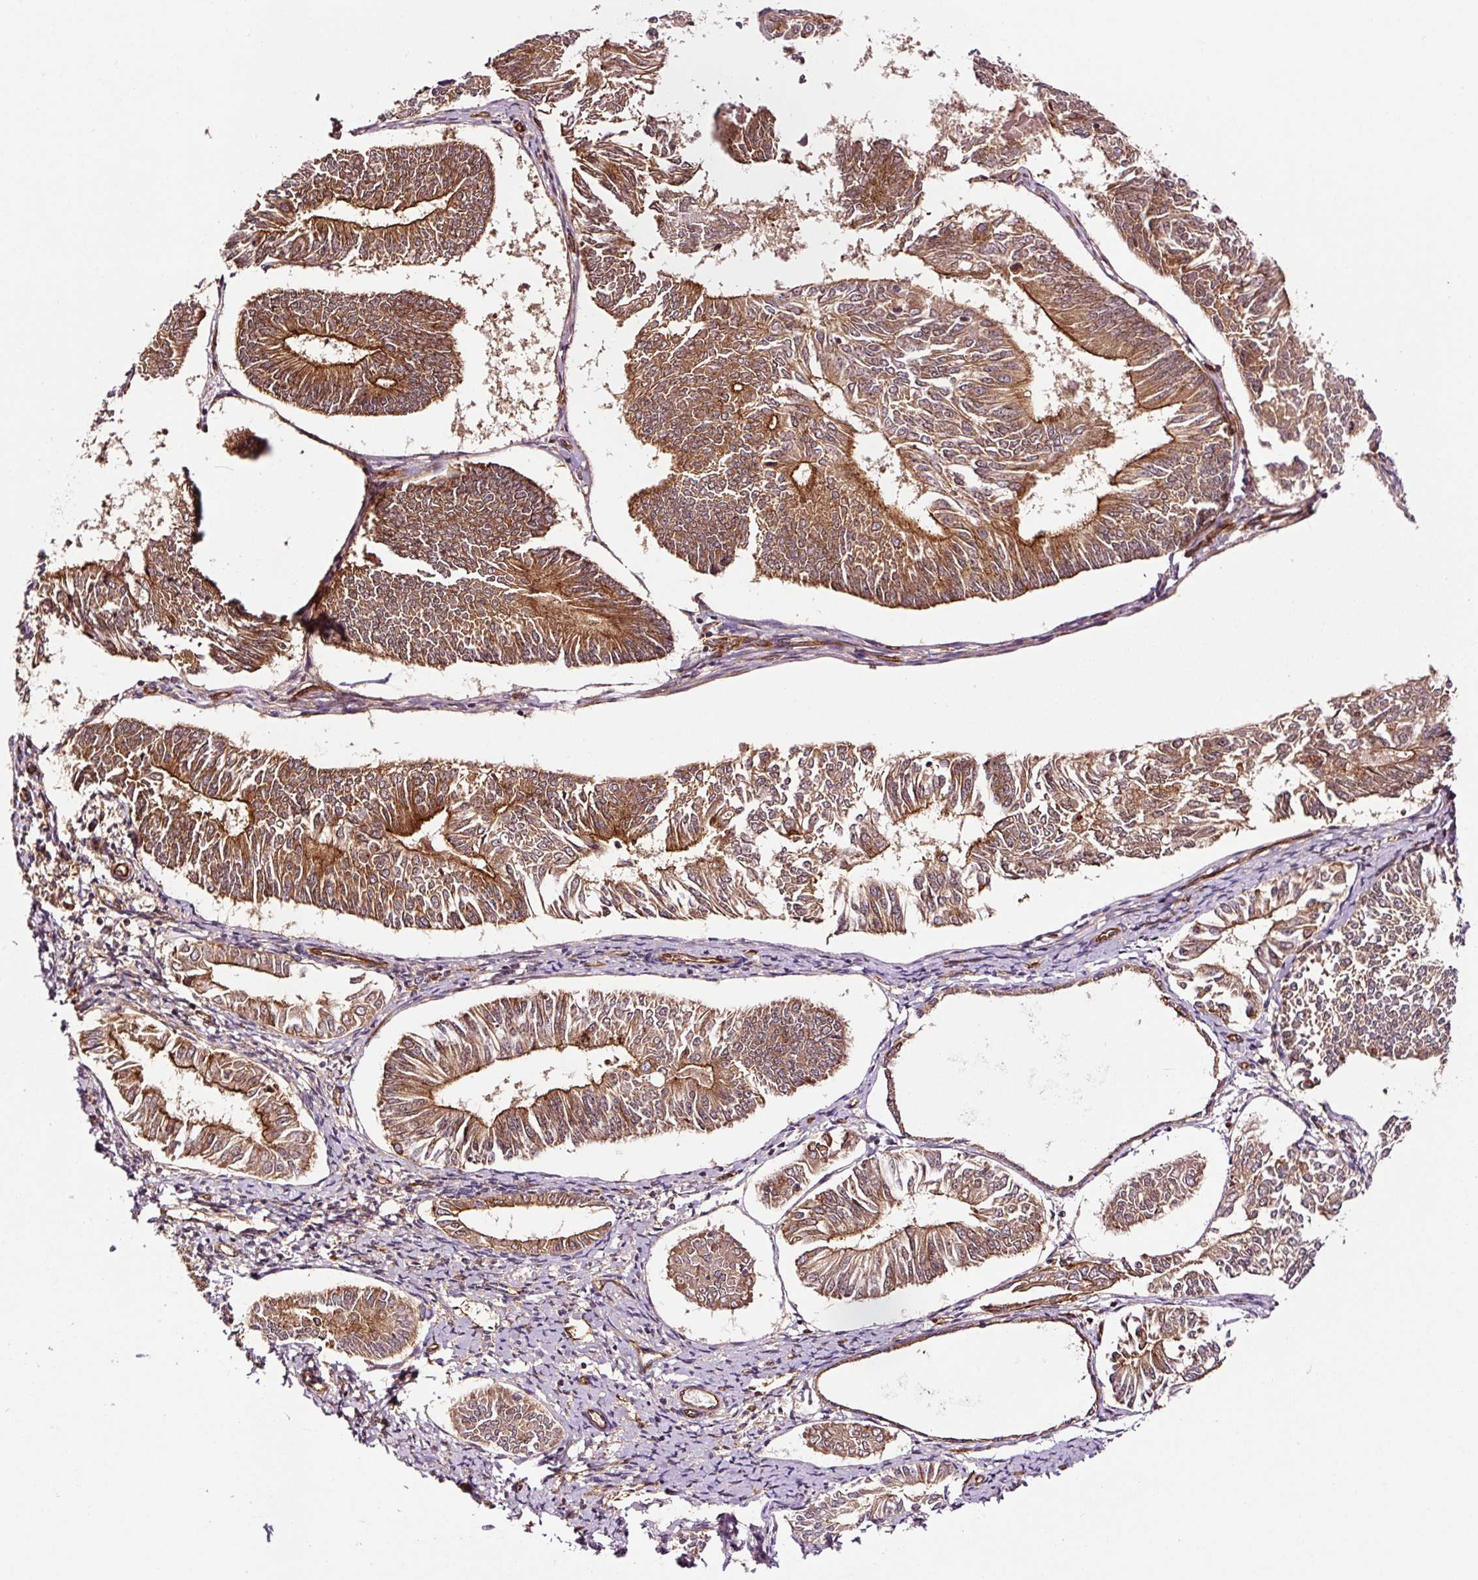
{"staining": {"intensity": "strong", "quantity": ">75%", "location": "cytoplasmic/membranous"}, "tissue": "endometrial cancer", "cell_type": "Tumor cells", "image_type": "cancer", "snomed": [{"axis": "morphology", "description": "Adenocarcinoma, NOS"}, {"axis": "topography", "description": "Endometrium"}], "caption": "A photomicrograph showing strong cytoplasmic/membranous staining in about >75% of tumor cells in adenocarcinoma (endometrial), as visualized by brown immunohistochemical staining.", "gene": "METAP1", "patient": {"sex": "female", "age": 58}}